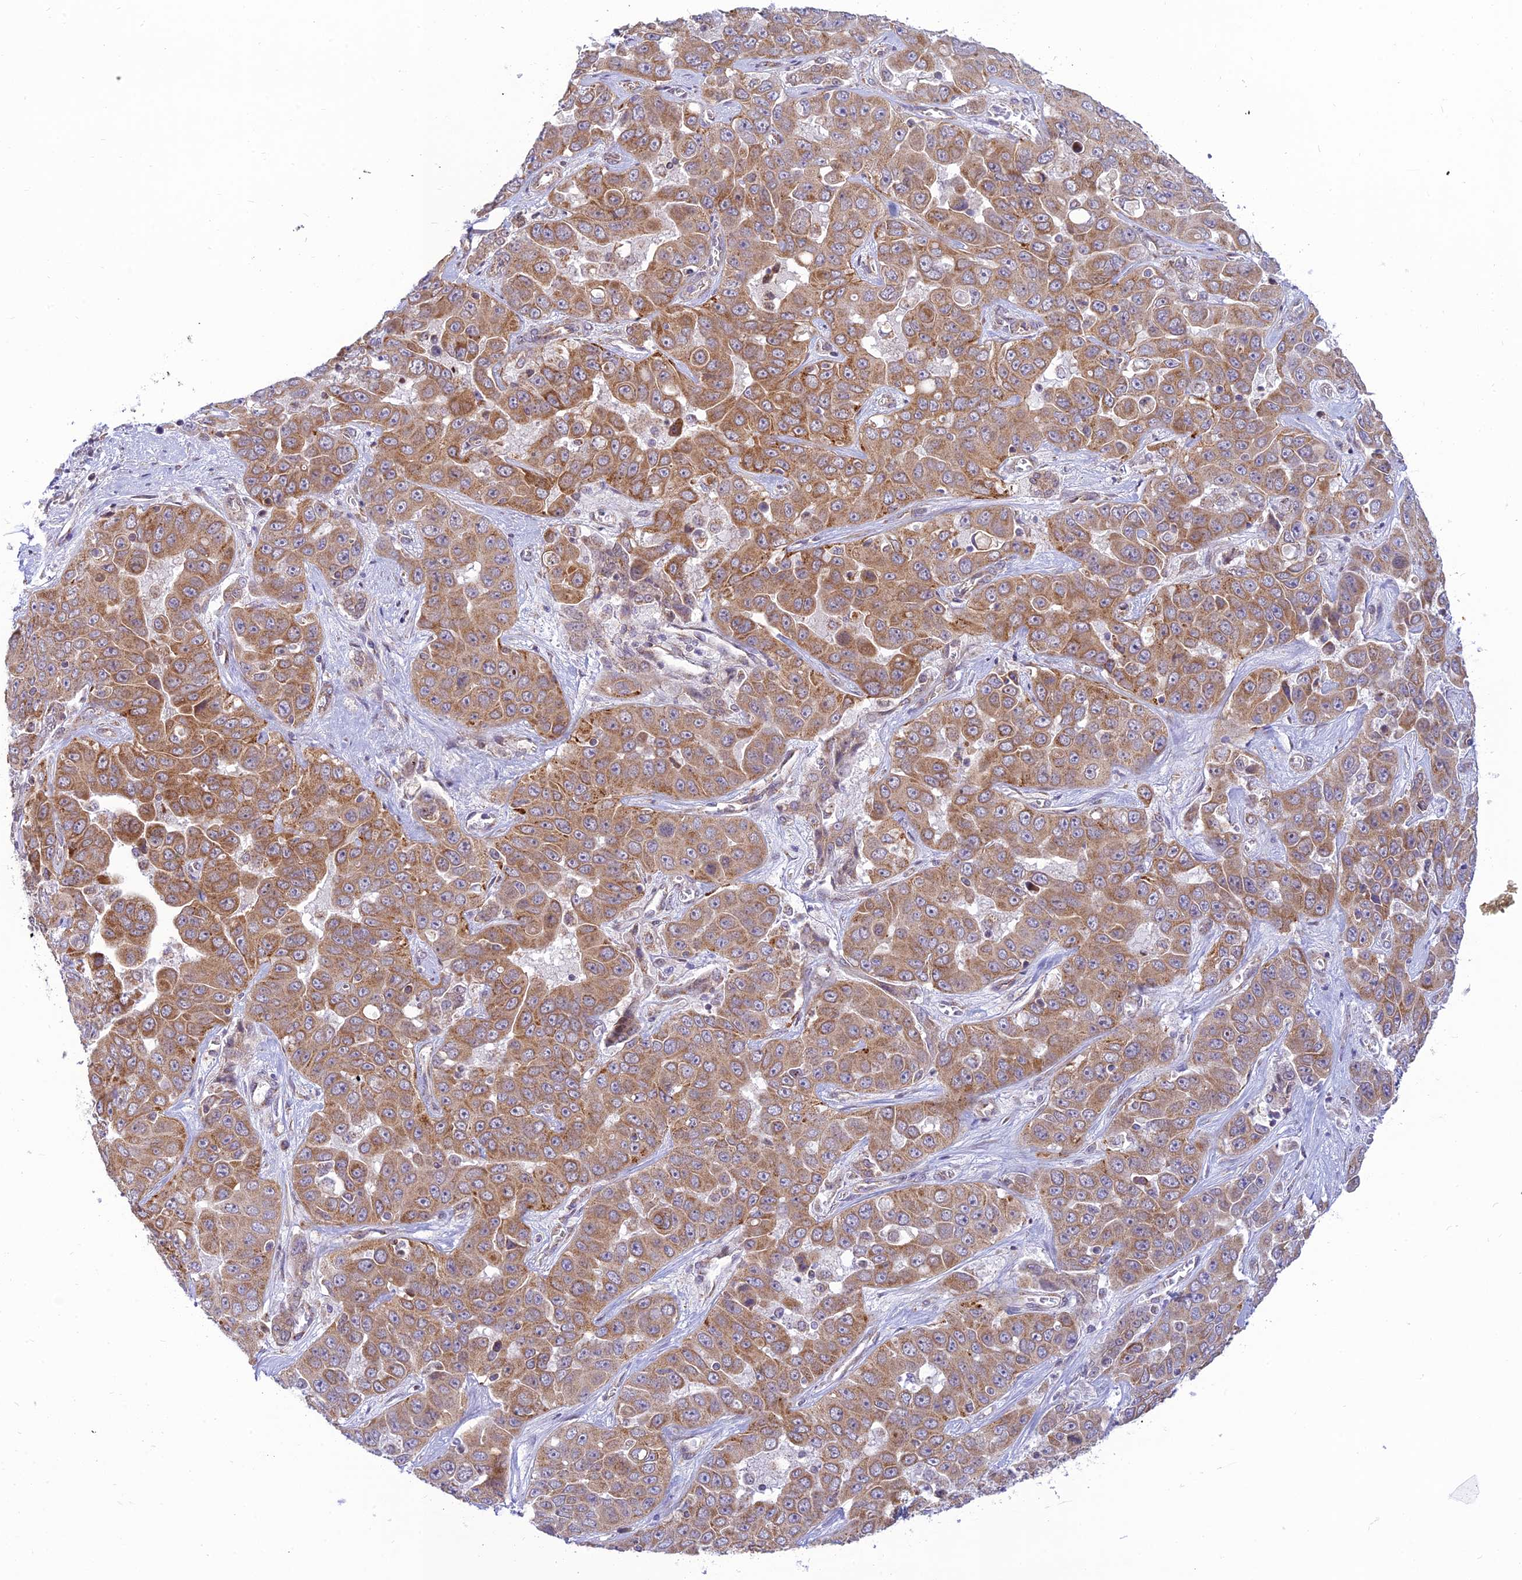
{"staining": {"intensity": "moderate", "quantity": ">75%", "location": "cytoplasmic/membranous"}, "tissue": "liver cancer", "cell_type": "Tumor cells", "image_type": "cancer", "snomed": [{"axis": "morphology", "description": "Cholangiocarcinoma"}, {"axis": "topography", "description": "Liver"}], "caption": "Immunohistochemistry (DAB) staining of cholangiocarcinoma (liver) exhibits moderate cytoplasmic/membranous protein positivity in about >75% of tumor cells.", "gene": "HOOK2", "patient": {"sex": "female", "age": 52}}